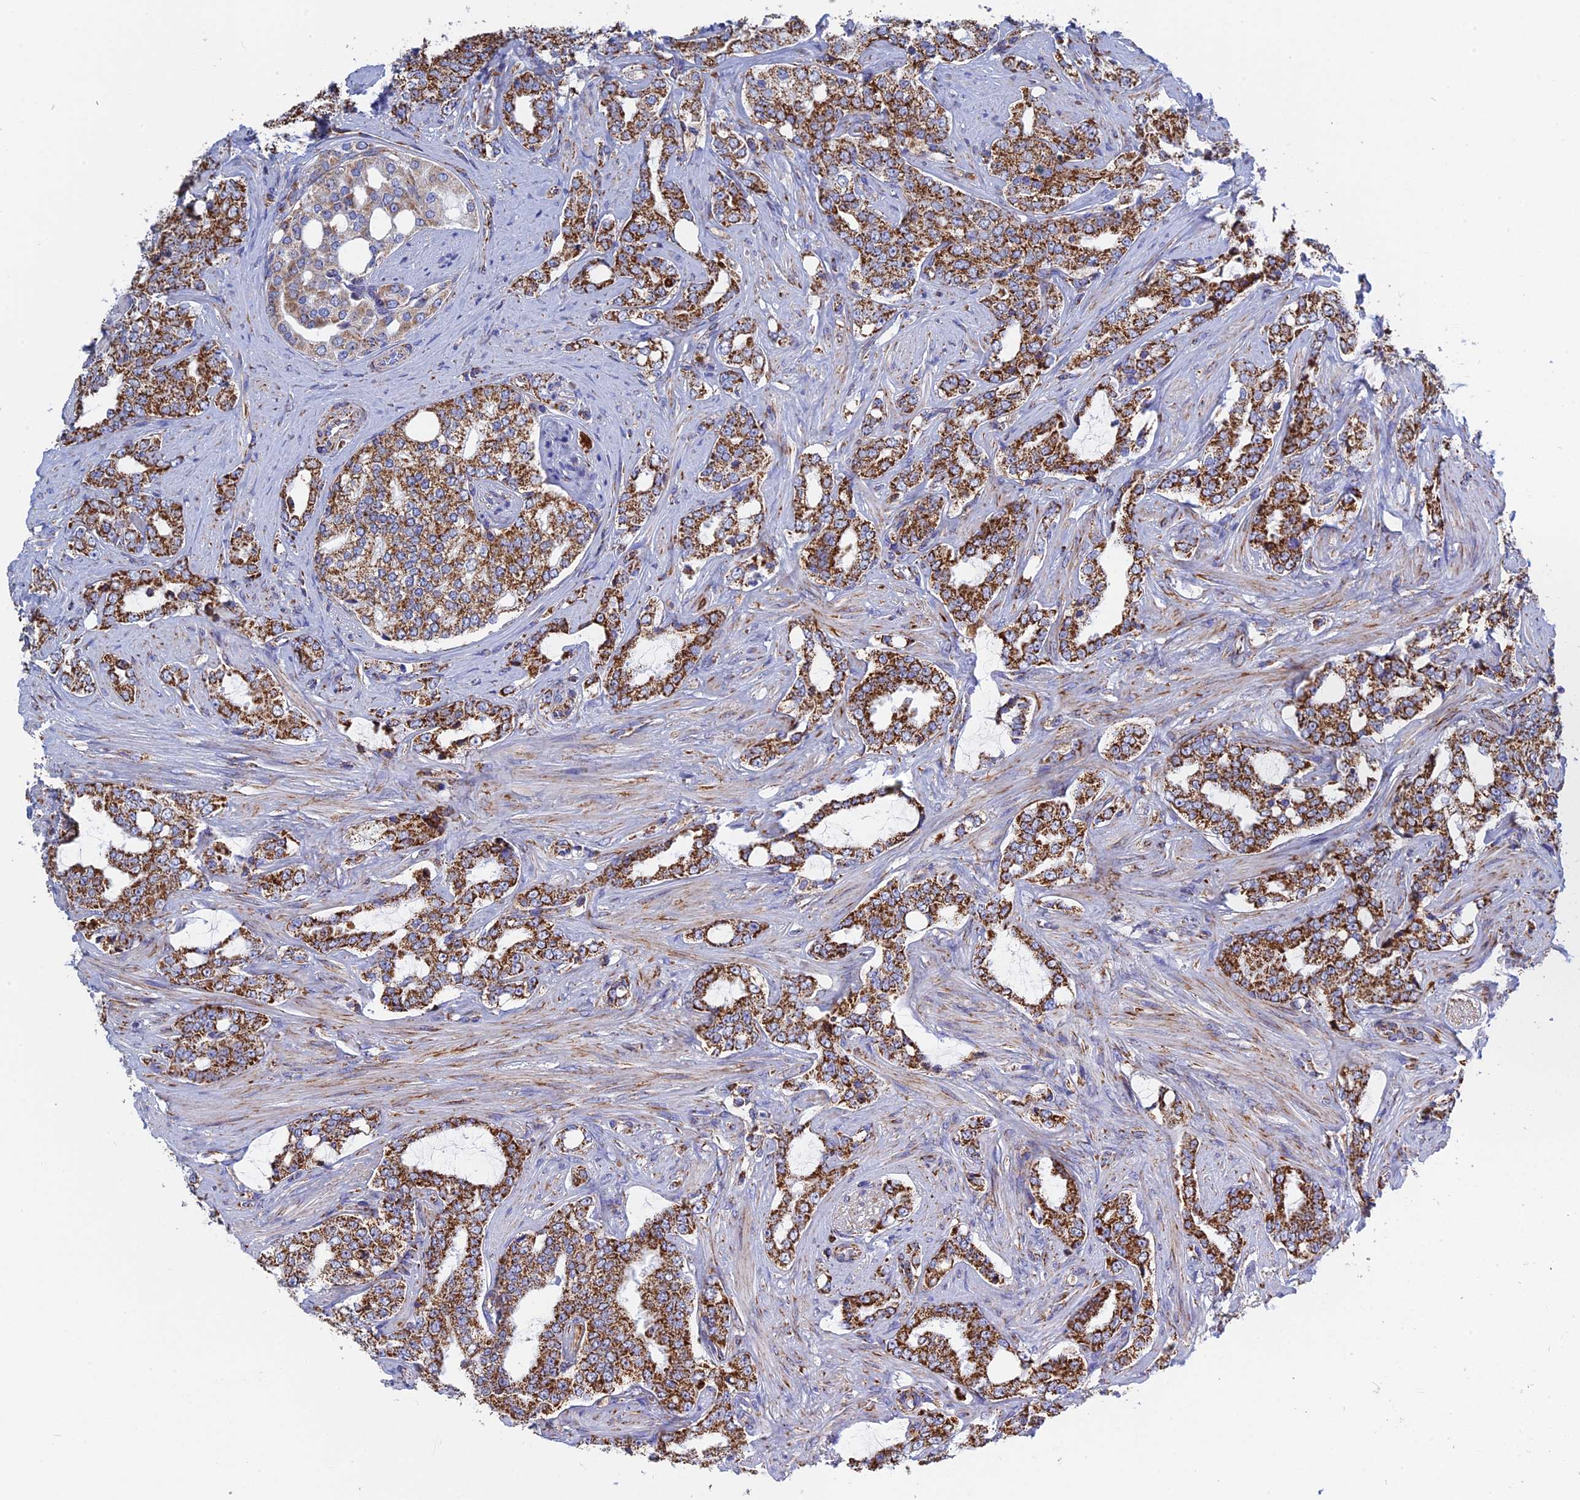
{"staining": {"intensity": "strong", "quantity": ">75%", "location": "cytoplasmic/membranous"}, "tissue": "prostate cancer", "cell_type": "Tumor cells", "image_type": "cancer", "snomed": [{"axis": "morphology", "description": "Adenocarcinoma, High grade"}, {"axis": "topography", "description": "Prostate"}], "caption": "A histopathology image of high-grade adenocarcinoma (prostate) stained for a protein displays strong cytoplasmic/membranous brown staining in tumor cells.", "gene": "NDUFA5", "patient": {"sex": "male", "age": 64}}